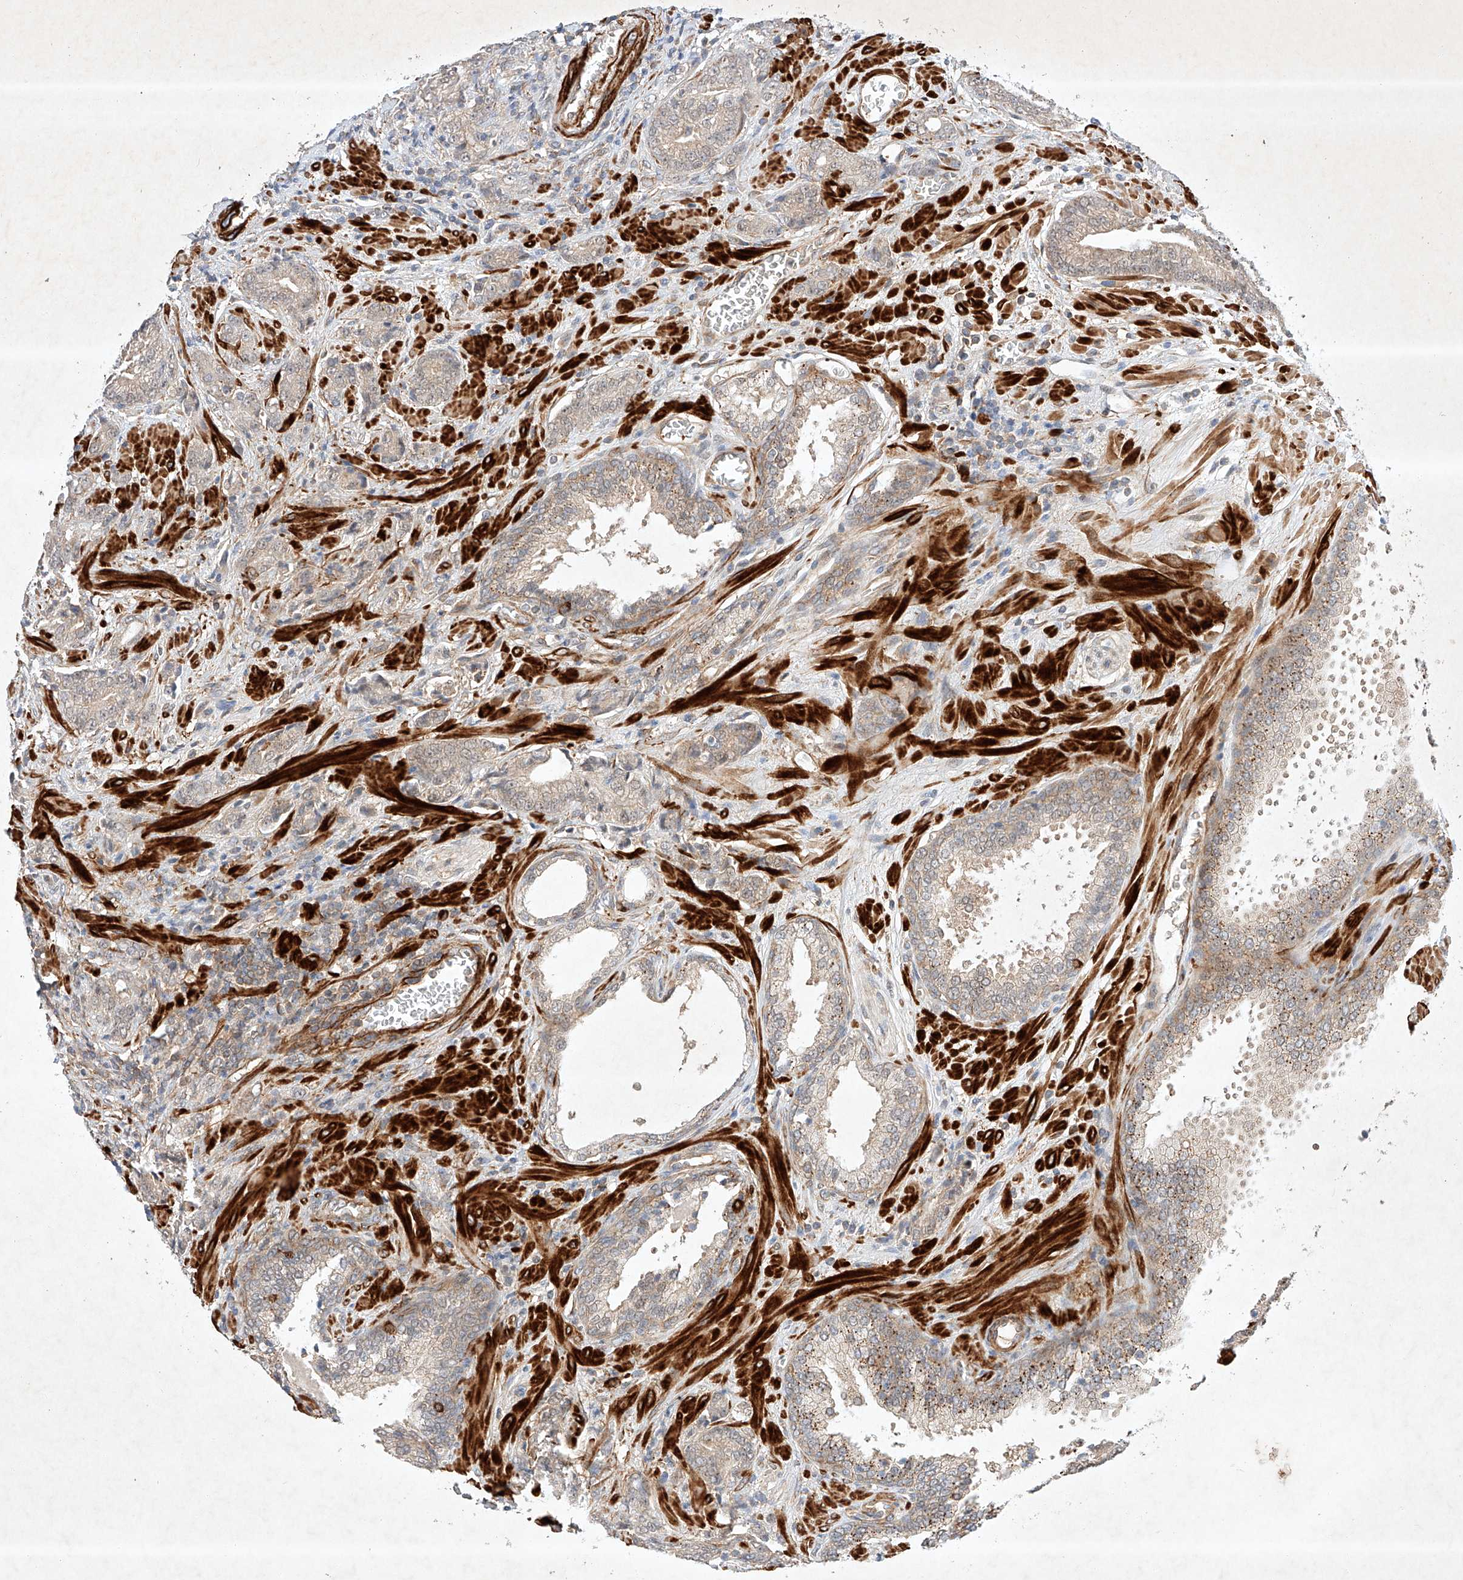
{"staining": {"intensity": "weak", "quantity": ">75%", "location": "cytoplasmic/membranous"}, "tissue": "prostate cancer", "cell_type": "Tumor cells", "image_type": "cancer", "snomed": [{"axis": "morphology", "description": "Adenocarcinoma, High grade"}, {"axis": "topography", "description": "Prostate"}], "caption": "Protein staining demonstrates weak cytoplasmic/membranous staining in approximately >75% of tumor cells in prostate high-grade adenocarcinoma.", "gene": "ARHGAP33", "patient": {"sex": "male", "age": 57}}